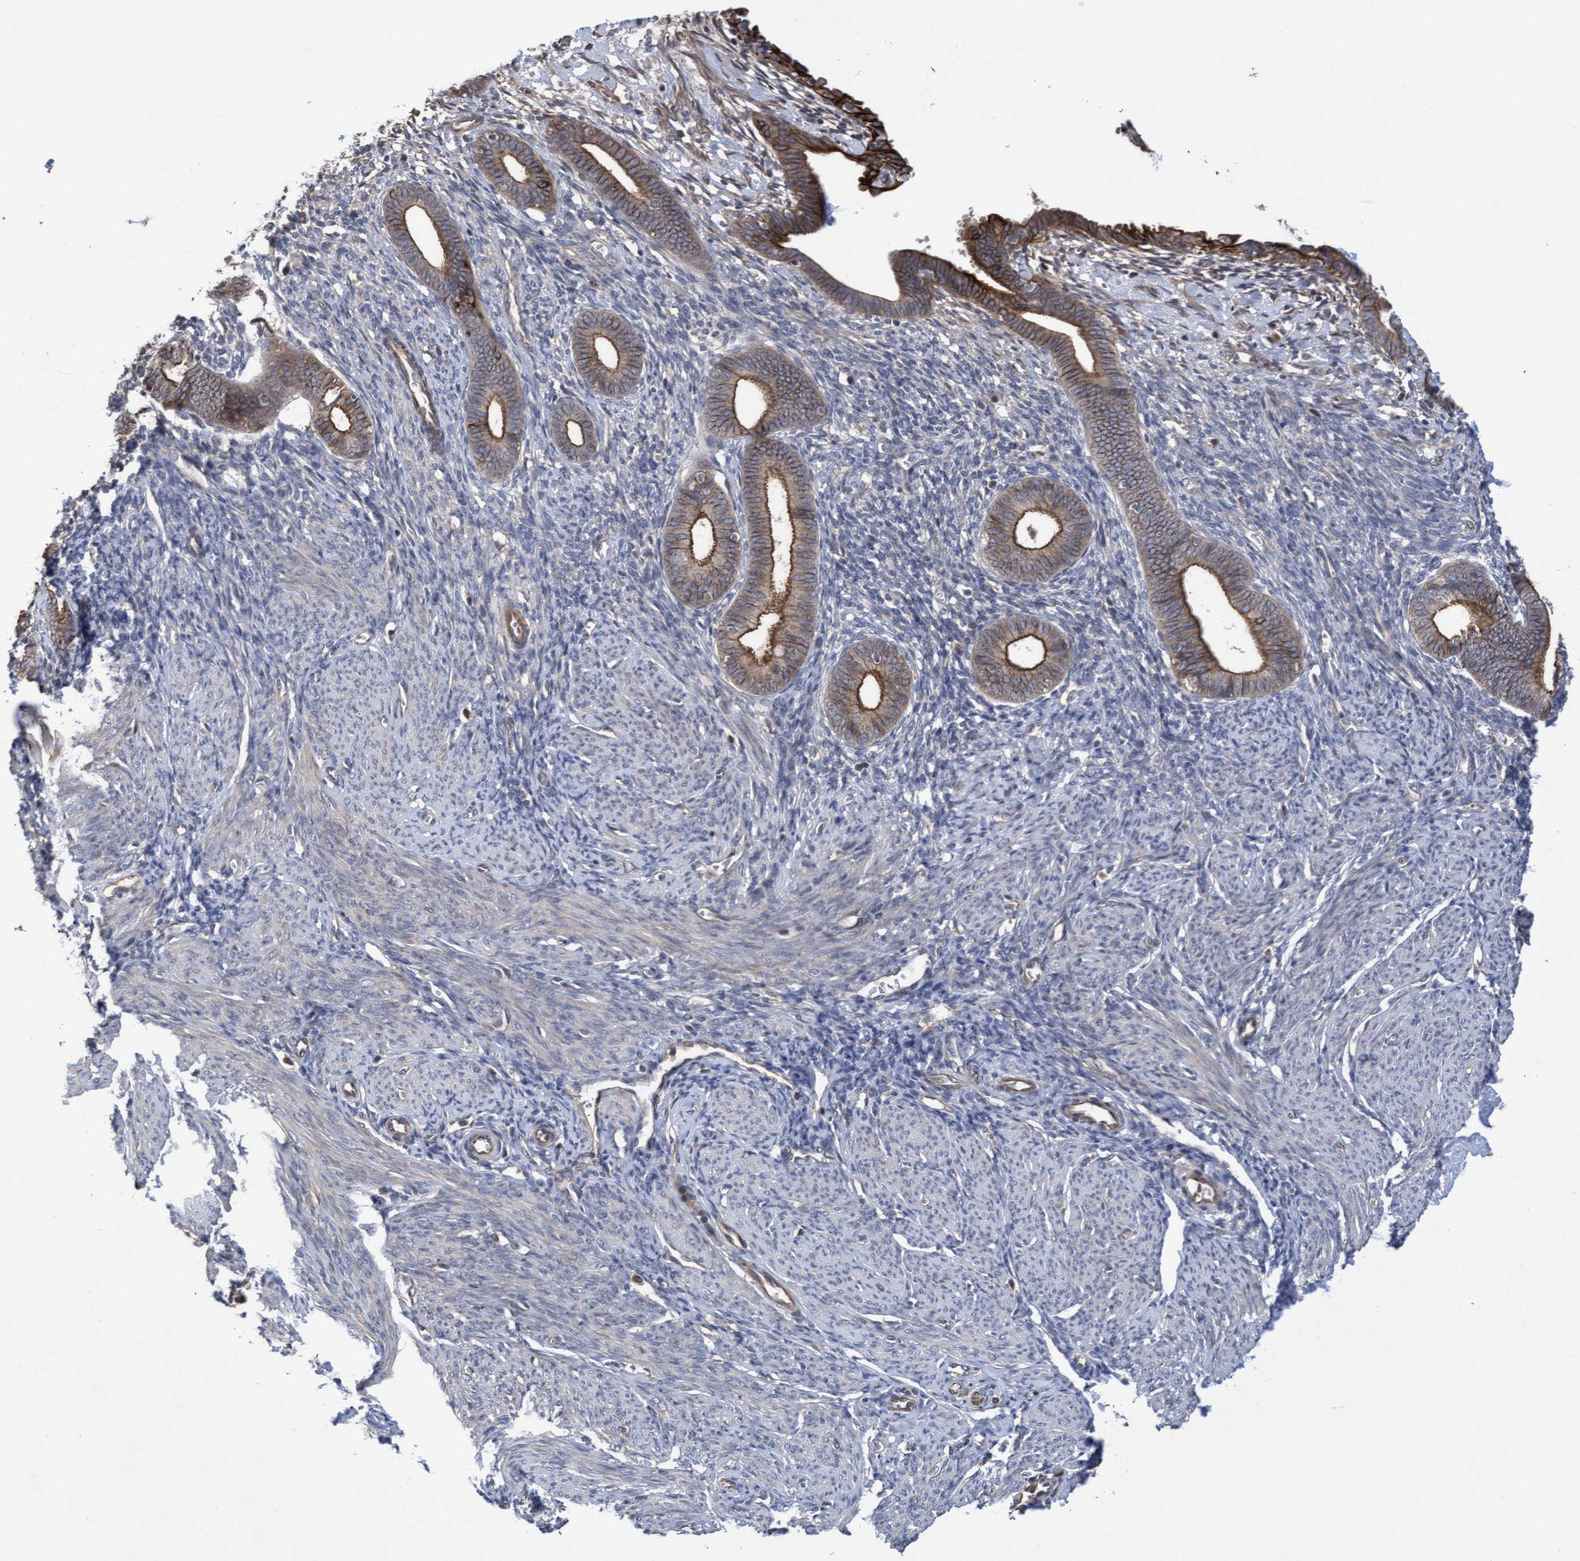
{"staining": {"intensity": "negative", "quantity": "none", "location": "none"}, "tissue": "endometrium", "cell_type": "Cells in endometrial stroma", "image_type": "normal", "snomed": [{"axis": "morphology", "description": "Normal tissue, NOS"}, {"axis": "morphology", "description": "Adenocarcinoma, NOS"}, {"axis": "topography", "description": "Endometrium"}], "caption": "DAB (3,3'-diaminobenzidine) immunohistochemical staining of normal human endometrium exhibits no significant expression in cells in endometrial stroma.", "gene": "COBL", "patient": {"sex": "female", "age": 57}}